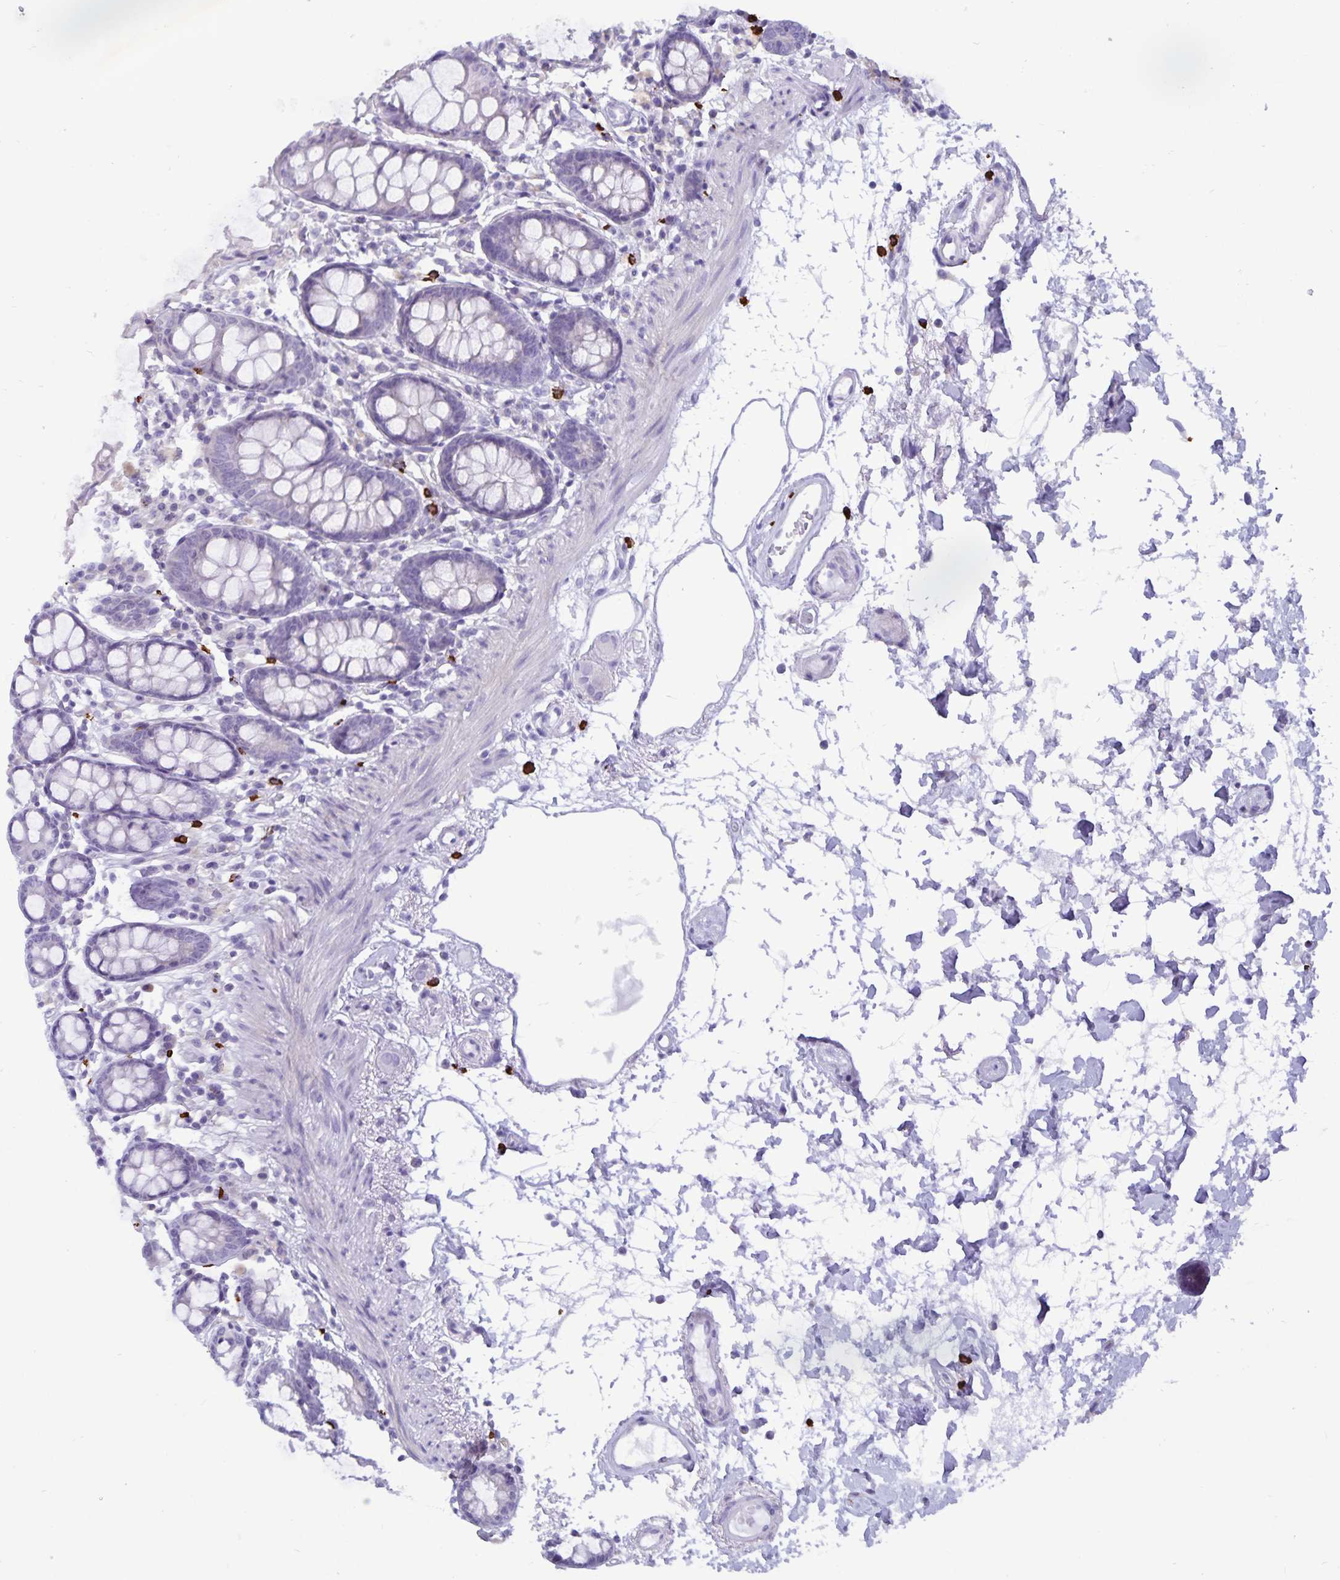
{"staining": {"intensity": "negative", "quantity": "none", "location": "none"}, "tissue": "colon", "cell_type": "Endothelial cells", "image_type": "normal", "snomed": [{"axis": "morphology", "description": "Normal tissue, NOS"}, {"axis": "topography", "description": "Colon"}], "caption": "A histopathology image of human colon is negative for staining in endothelial cells.", "gene": "IBTK", "patient": {"sex": "female", "age": 84}}